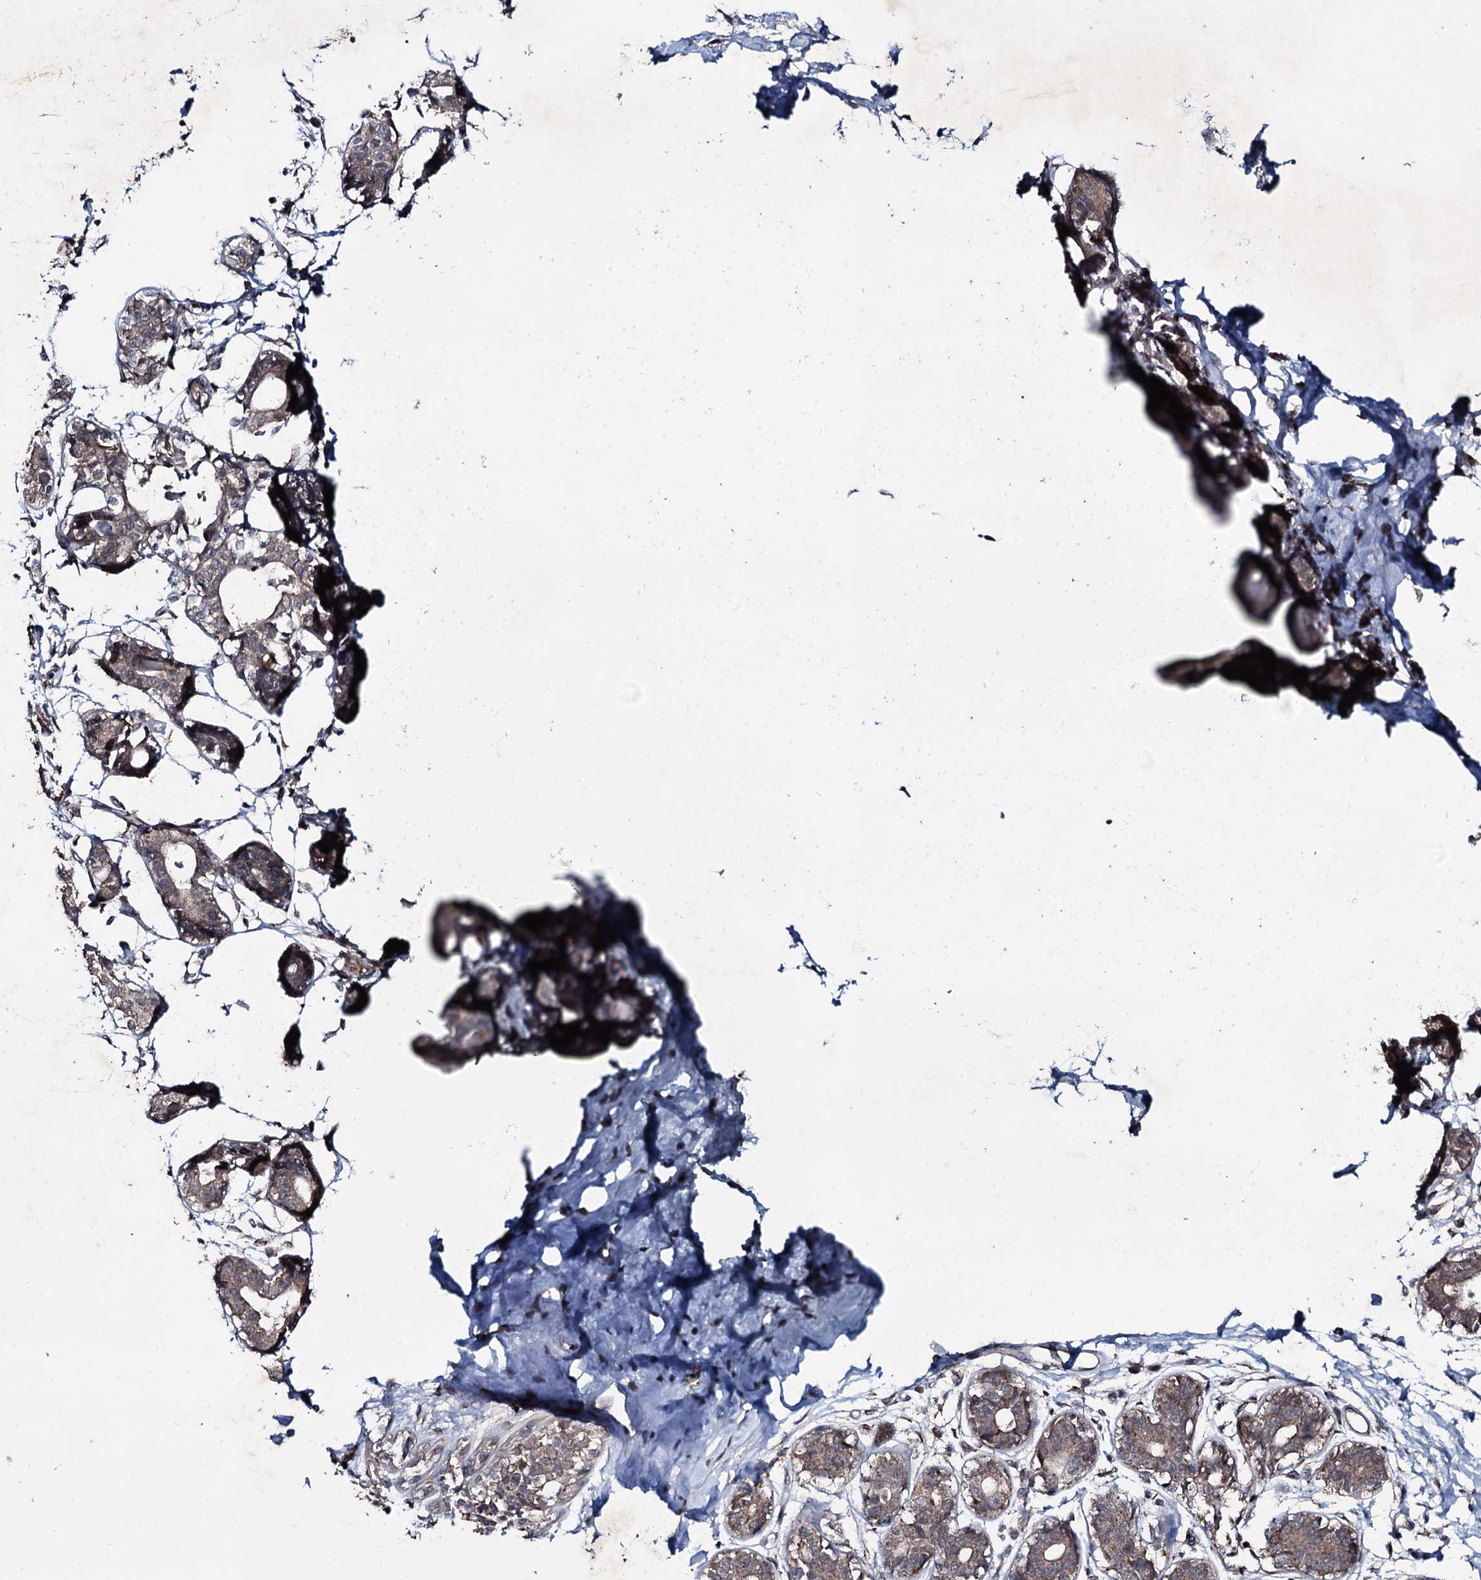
{"staining": {"intensity": "negative", "quantity": "none", "location": "none"}, "tissue": "breast", "cell_type": "Adipocytes", "image_type": "normal", "snomed": [{"axis": "morphology", "description": "Normal tissue, NOS"}, {"axis": "topography", "description": "Breast"}], "caption": "IHC of benign breast shows no staining in adipocytes.", "gene": "MRPS31", "patient": {"sex": "female", "age": 45}}